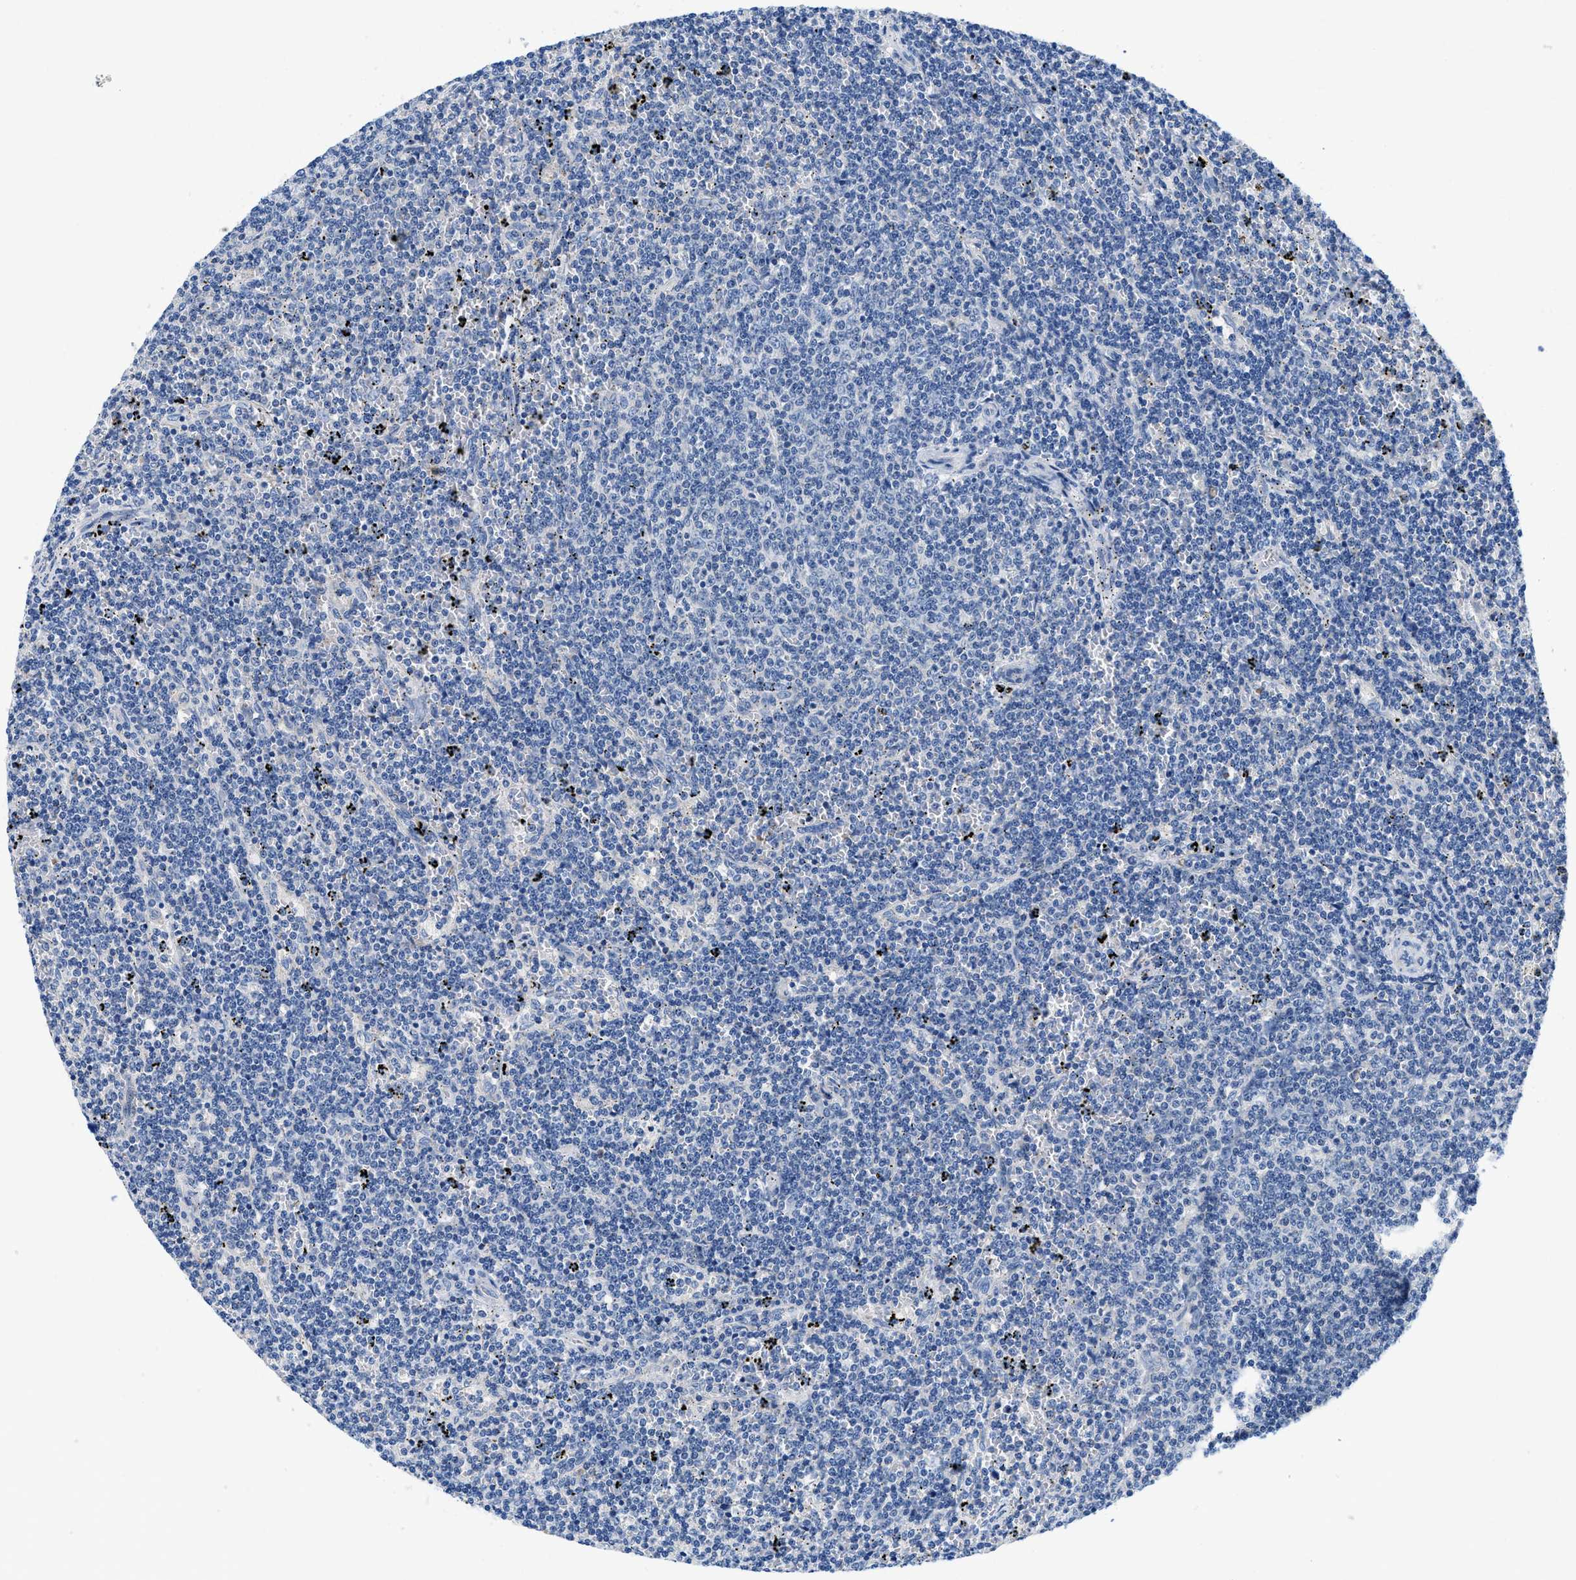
{"staining": {"intensity": "negative", "quantity": "none", "location": "none"}, "tissue": "lymphoma", "cell_type": "Tumor cells", "image_type": "cancer", "snomed": [{"axis": "morphology", "description": "Malignant lymphoma, non-Hodgkin's type, Low grade"}, {"axis": "topography", "description": "Spleen"}], "caption": "There is no significant staining in tumor cells of malignant lymphoma, non-Hodgkin's type (low-grade).", "gene": "BPGM", "patient": {"sex": "female", "age": 50}}